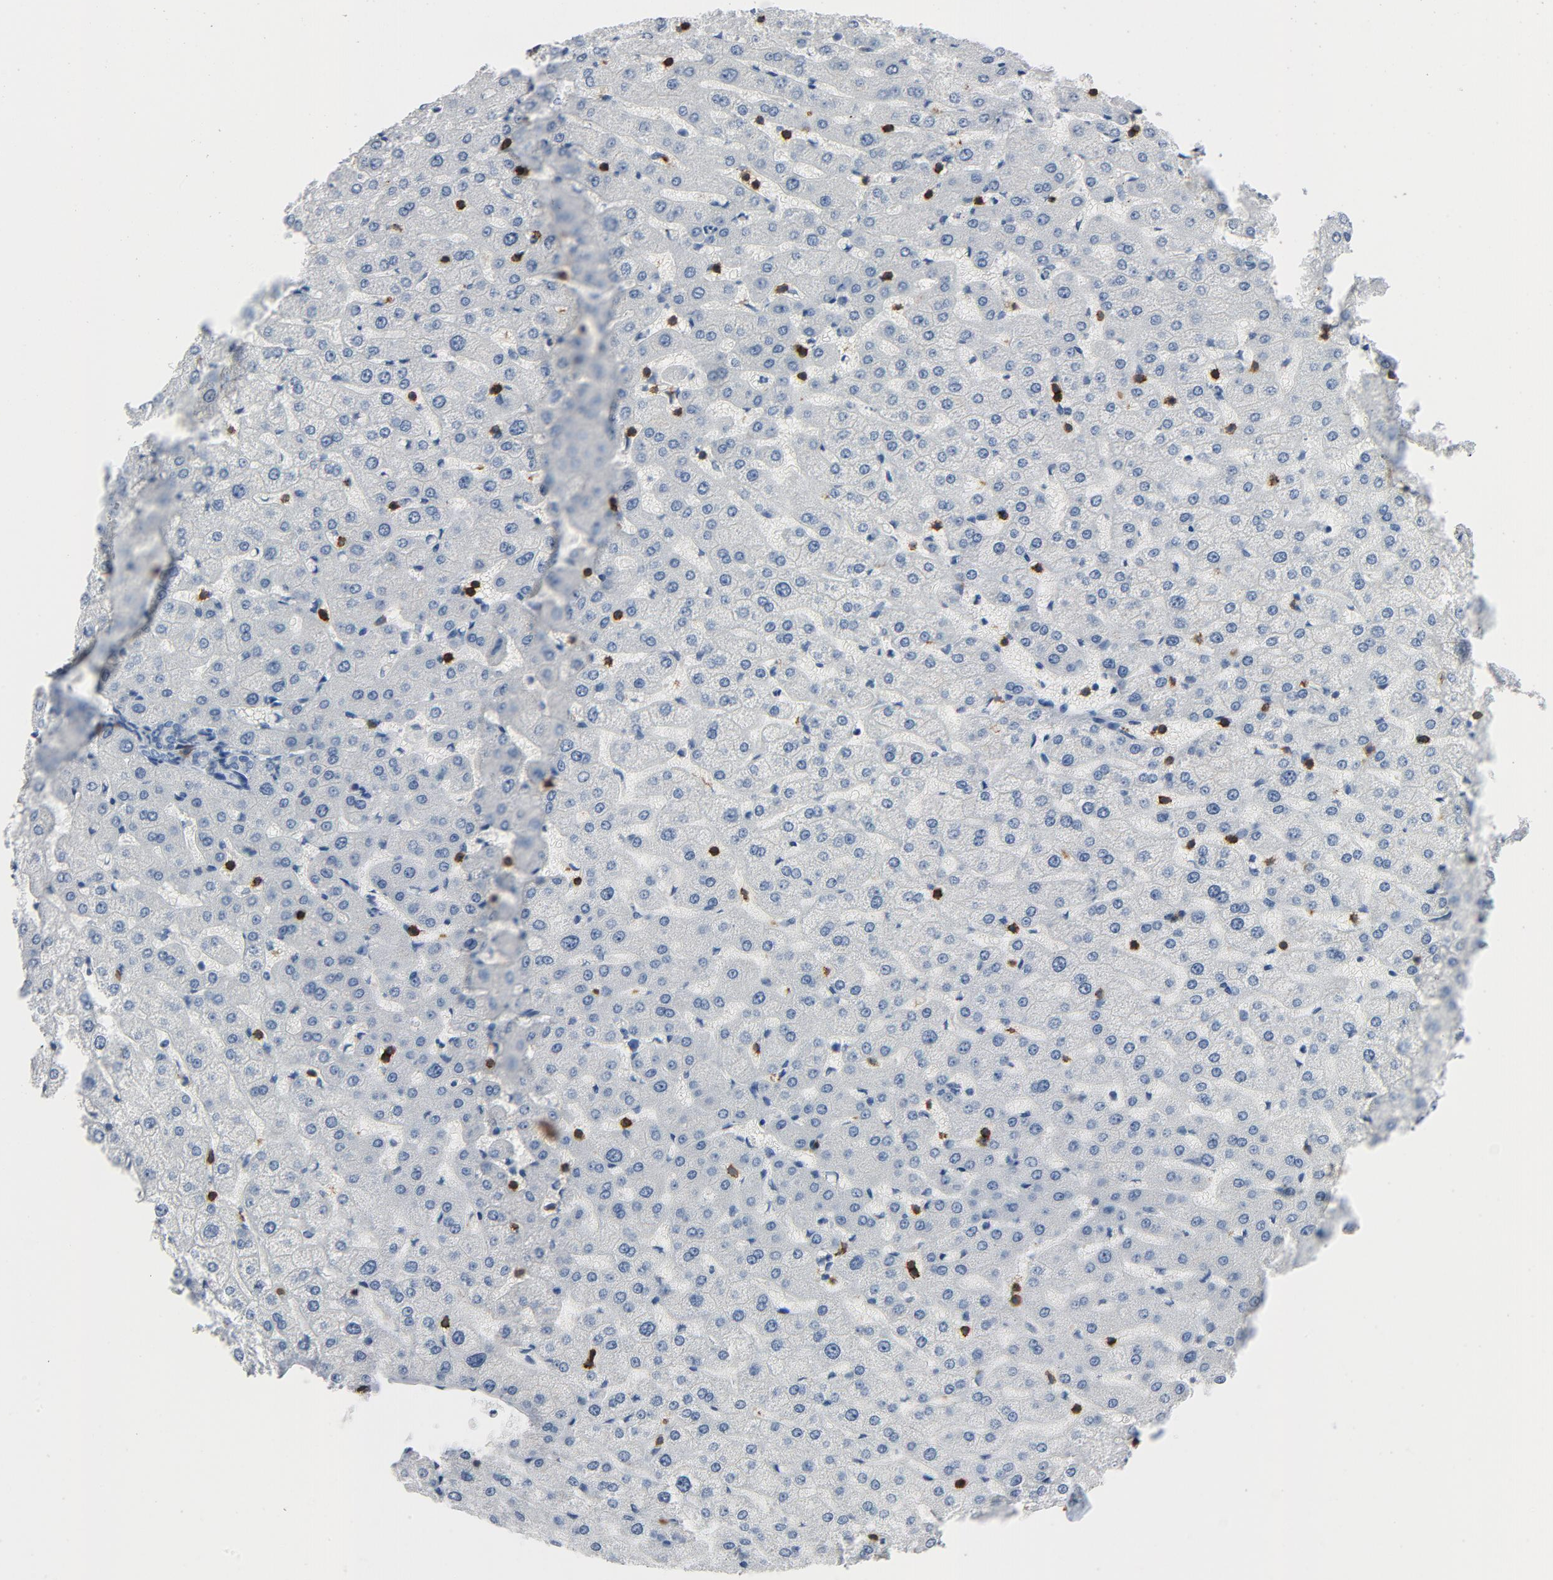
{"staining": {"intensity": "negative", "quantity": "none", "location": "none"}, "tissue": "liver", "cell_type": "Cholangiocytes", "image_type": "normal", "snomed": [{"axis": "morphology", "description": "Normal tissue, NOS"}, {"axis": "morphology", "description": "Fibrosis, NOS"}, {"axis": "topography", "description": "Liver"}], "caption": "A micrograph of human liver is negative for staining in cholangiocytes. Nuclei are stained in blue.", "gene": "LCK", "patient": {"sex": "female", "age": 29}}